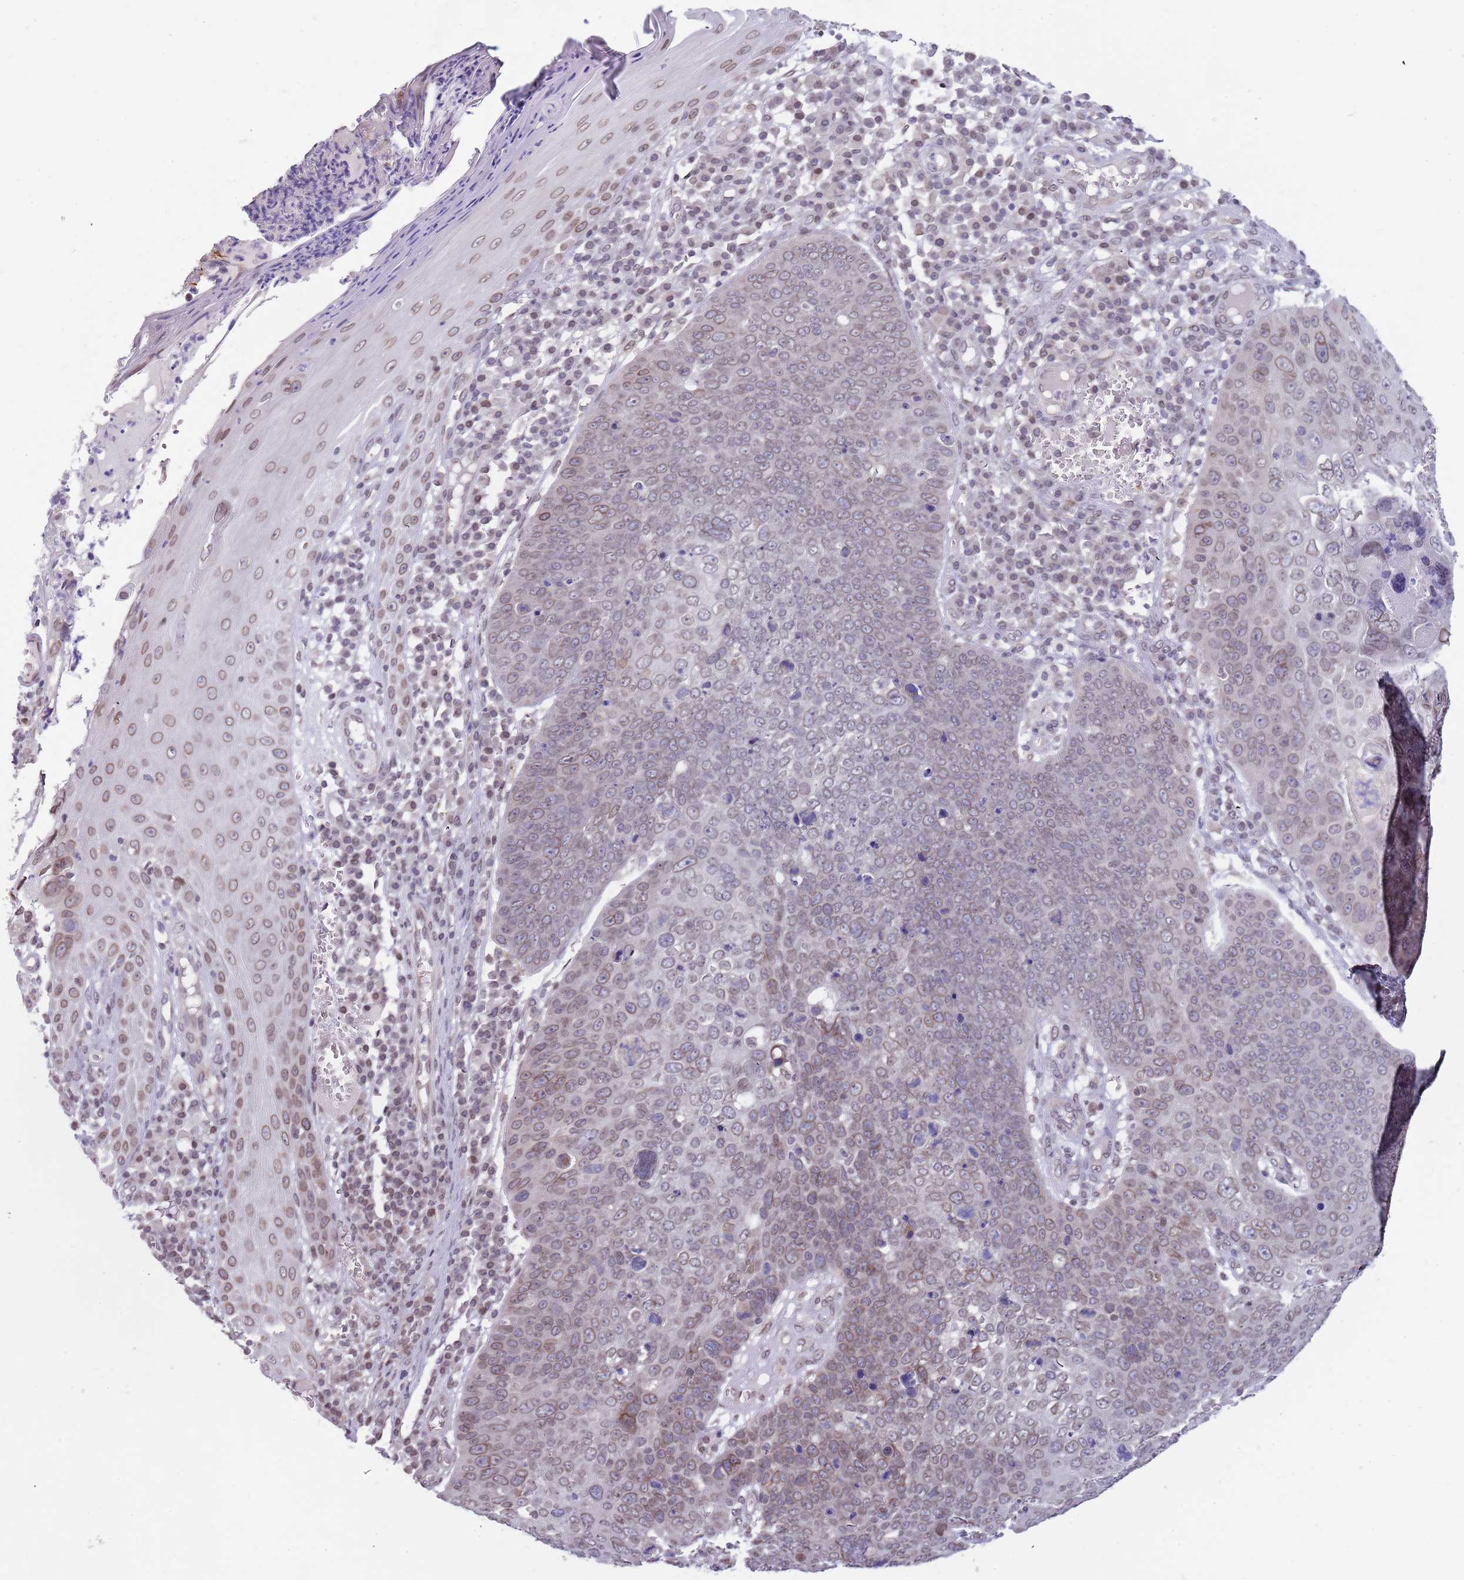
{"staining": {"intensity": "weak", "quantity": "25%-75%", "location": "cytoplasmic/membranous,nuclear"}, "tissue": "skin cancer", "cell_type": "Tumor cells", "image_type": "cancer", "snomed": [{"axis": "morphology", "description": "Squamous cell carcinoma, NOS"}, {"axis": "topography", "description": "Skin"}], "caption": "This photomicrograph exhibits IHC staining of human skin cancer, with low weak cytoplasmic/membranous and nuclear staining in approximately 25%-75% of tumor cells.", "gene": "KLHDC2", "patient": {"sex": "male", "age": 71}}